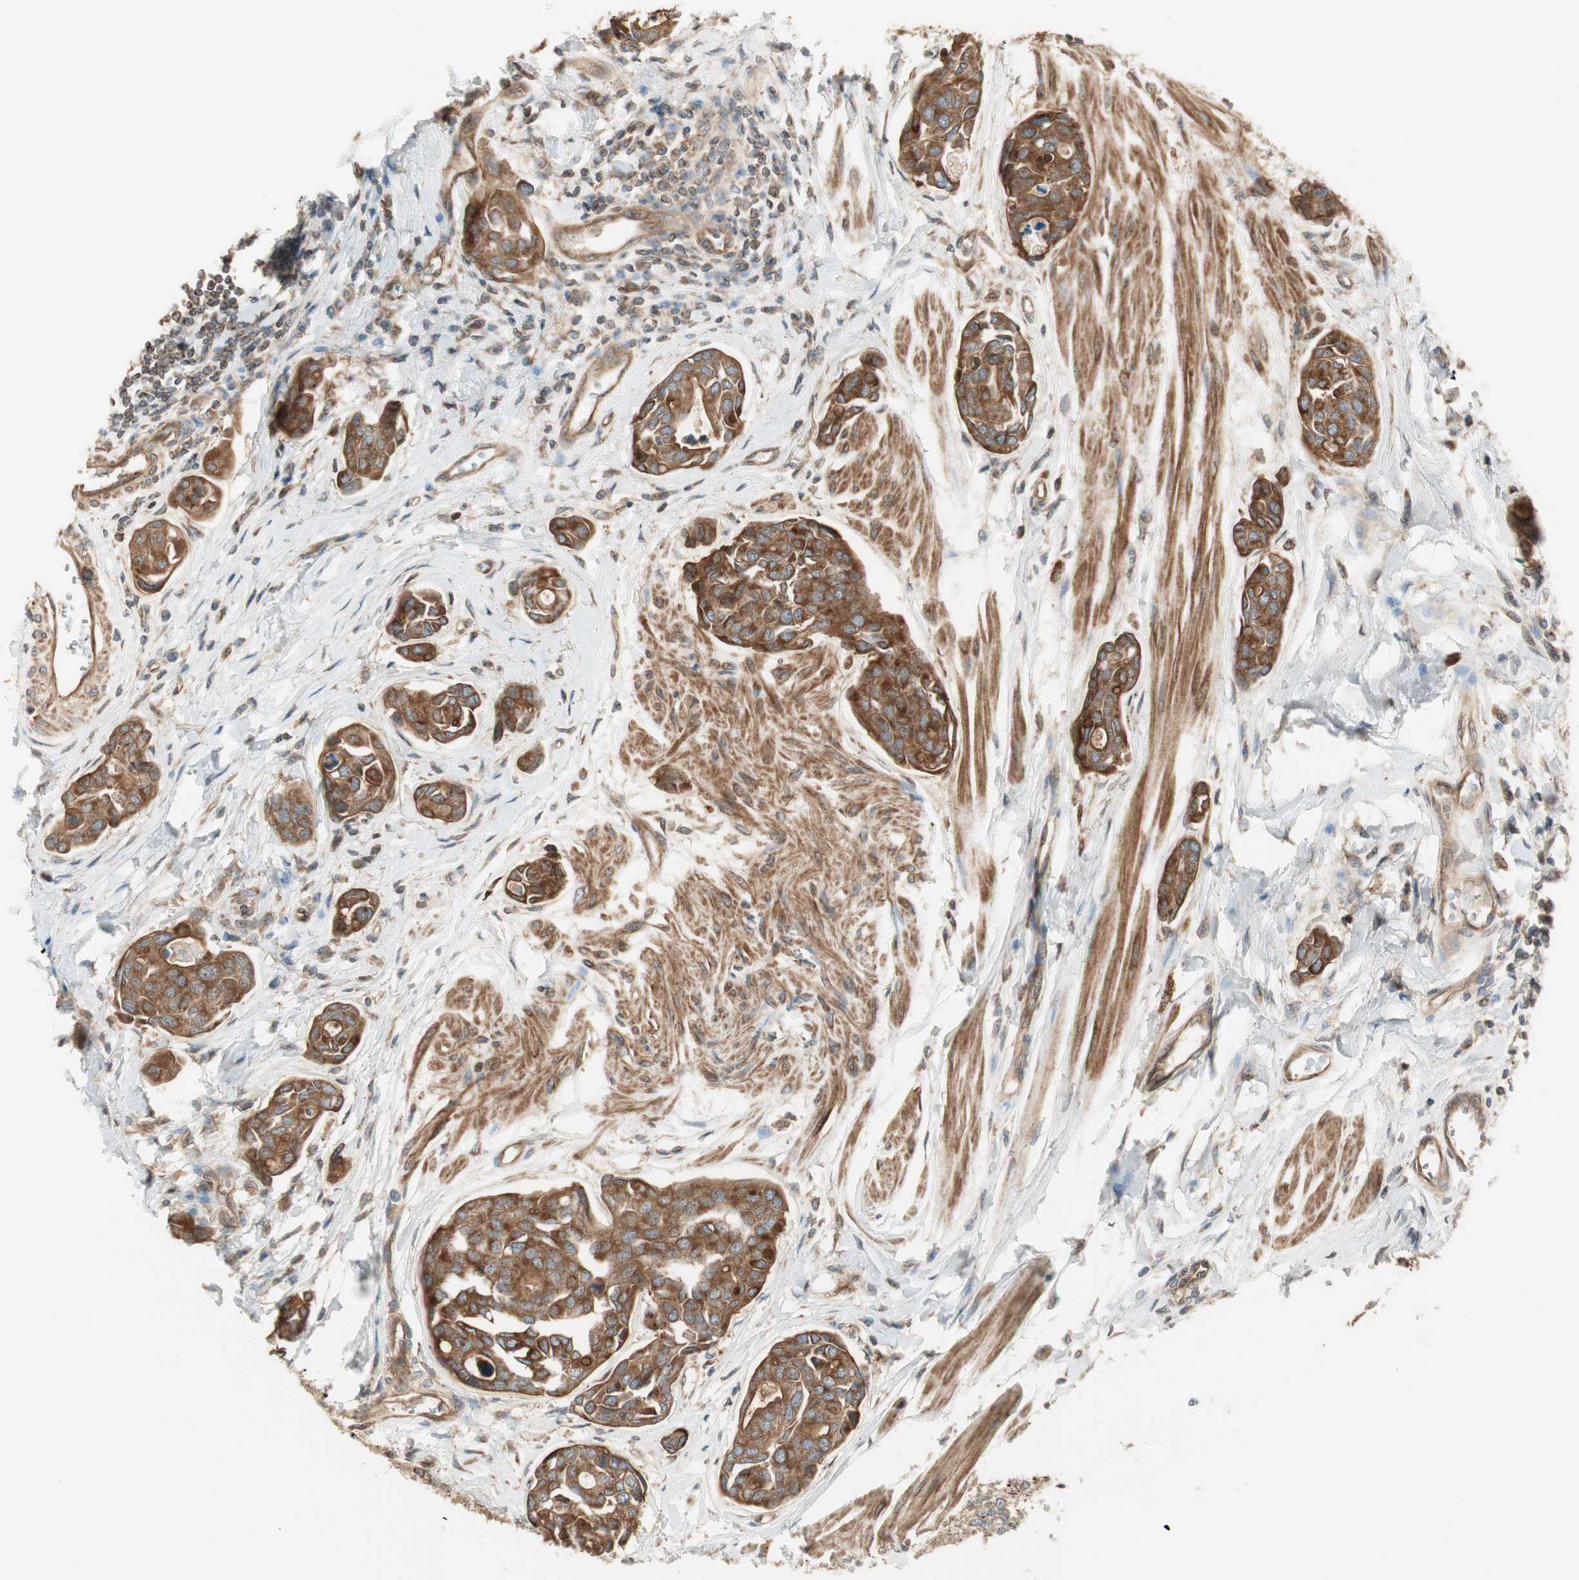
{"staining": {"intensity": "strong", "quantity": ">75%", "location": "cytoplasmic/membranous"}, "tissue": "urothelial cancer", "cell_type": "Tumor cells", "image_type": "cancer", "snomed": [{"axis": "morphology", "description": "Urothelial carcinoma, High grade"}, {"axis": "topography", "description": "Urinary bladder"}], "caption": "High-power microscopy captured an immunohistochemistry photomicrograph of high-grade urothelial carcinoma, revealing strong cytoplasmic/membranous staining in approximately >75% of tumor cells. Ihc stains the protein of interest in brown and the nuclei are stained blue.", "gene": "CTTNBP2NL", "patient": {"sex": "male", "age": 78}}